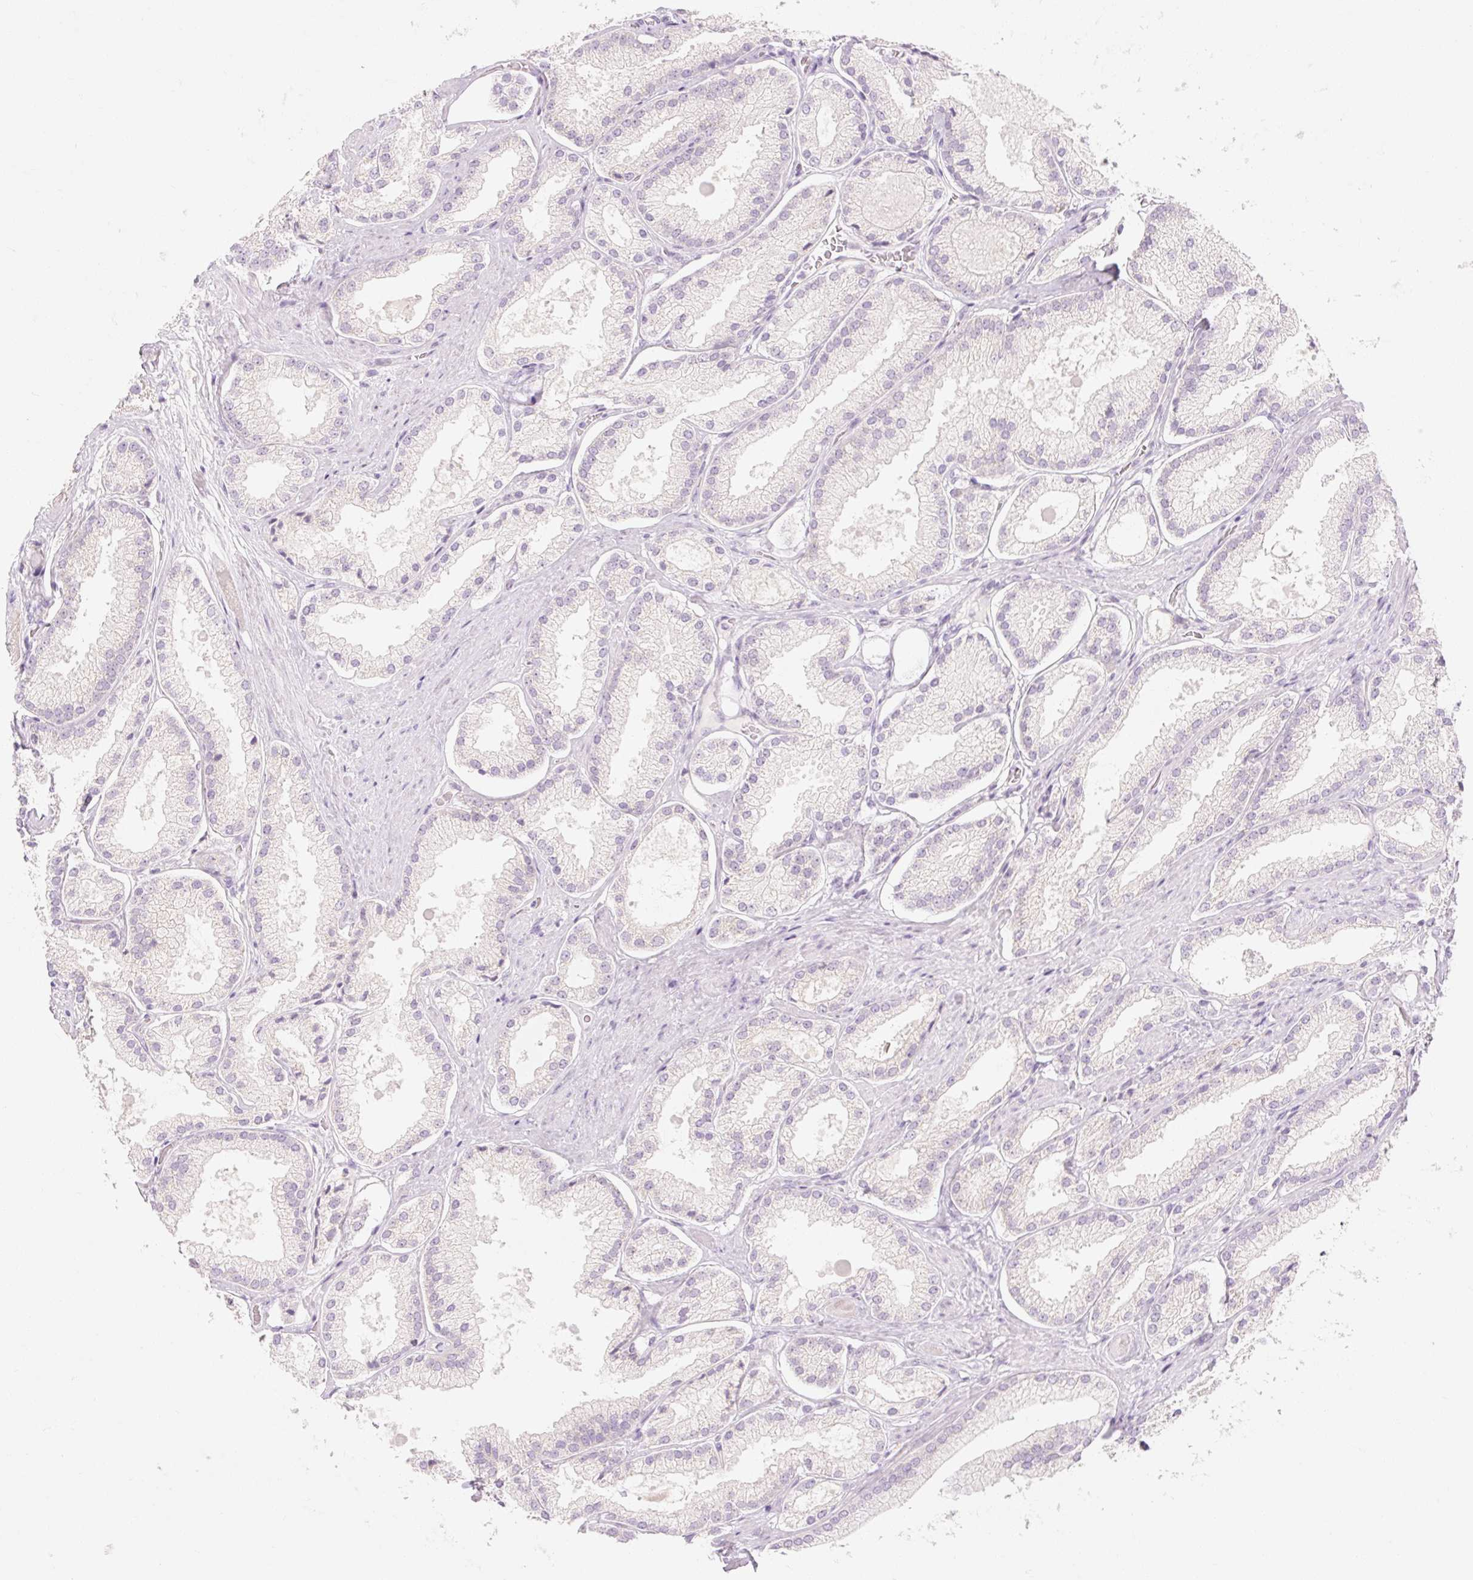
{"staining": {"intensity": "negative", "quantity": "none", "location": "none"}, "tissue": "prostate cancer", "cell_type": "Tumor cells", "image_type": "cancer", "snomed": [{"axis": "morphology", "description": "Adenocarcinoma, High grade"}, {"axis": "topography", "description": "Prostate"}], "caption": "The image reveals no significant positivity in tumor cells of high-grade adenocarcinoma (prostate).", "gene": "MYO1D", "patient": {"sex": "male", "age": 68}}